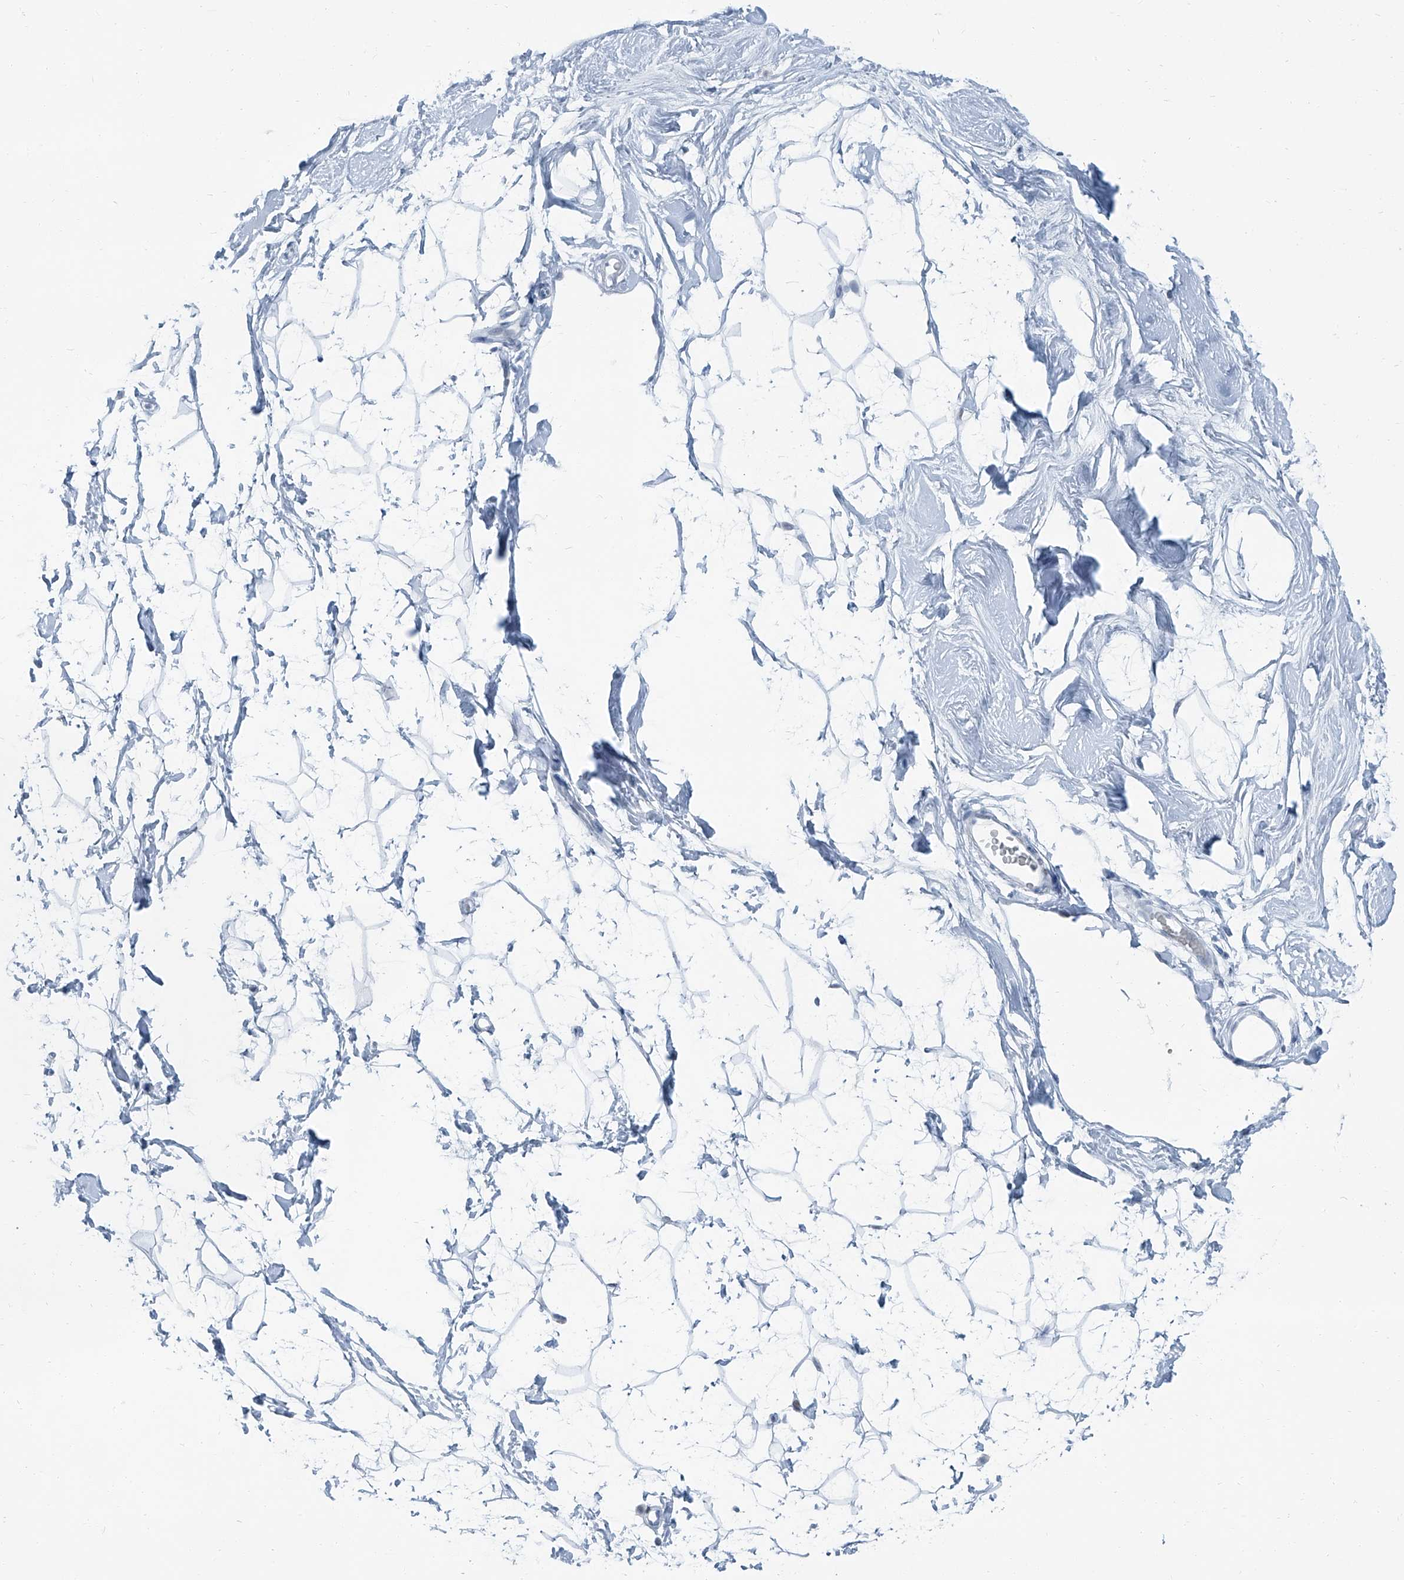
{"staining": {"intensity": "negative", "quantity": "none", "location": "none"}, "tissue": "breast", "cell_type": "Adipocytes", "image_type": "normal", "snomed": [{"axis": "morphology", "description": "Normal tissue, NOS"}, {"axis": "topography", "description": "Breast"}], "caption": "Protein analysis of normal breast reveals no significant staining in adipocytes.", "gene": "RGN", "patient": {"sex": "female", "age": 26}}